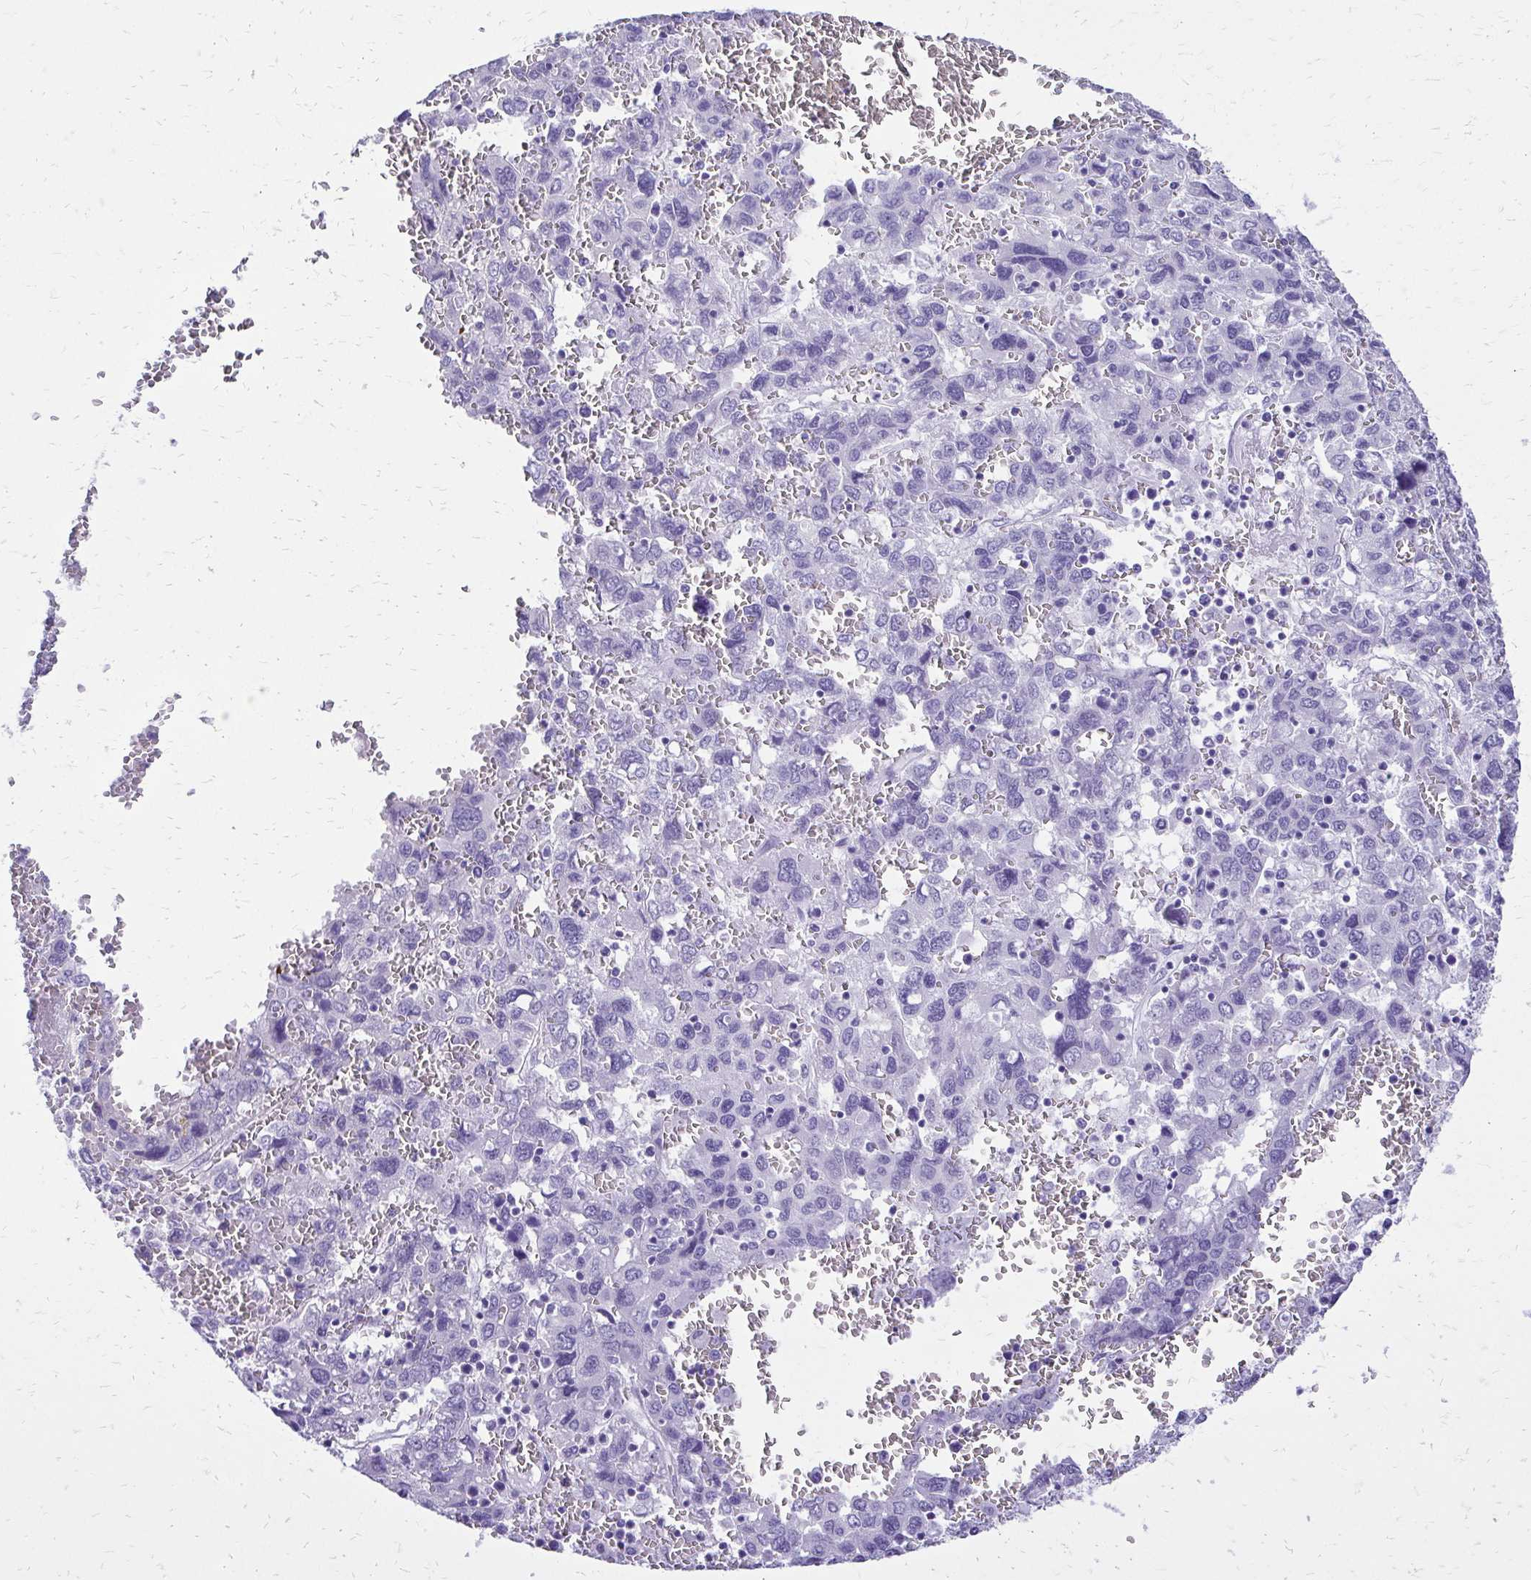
{"staining": {"intensity": "negative", "quantity": "none", "location": "none"}, "tissue": "liver cancer", "cell_type": "Tumor cells", "image_type": "cancer", "snomed": [{"axis": "morphology", "description": "Carcinoma, Hepatocellular, NOS"}, {"axis": "topography", "description": "Liver"}], "caption": "Tumor cells show no significant expression in hepatocellular carcinoma (liver). (DAB IHC visualized using brightfield microscopy, high magnification).", "gene": "SLC32A1", "patient": {"sex": "male", "age": 69}}